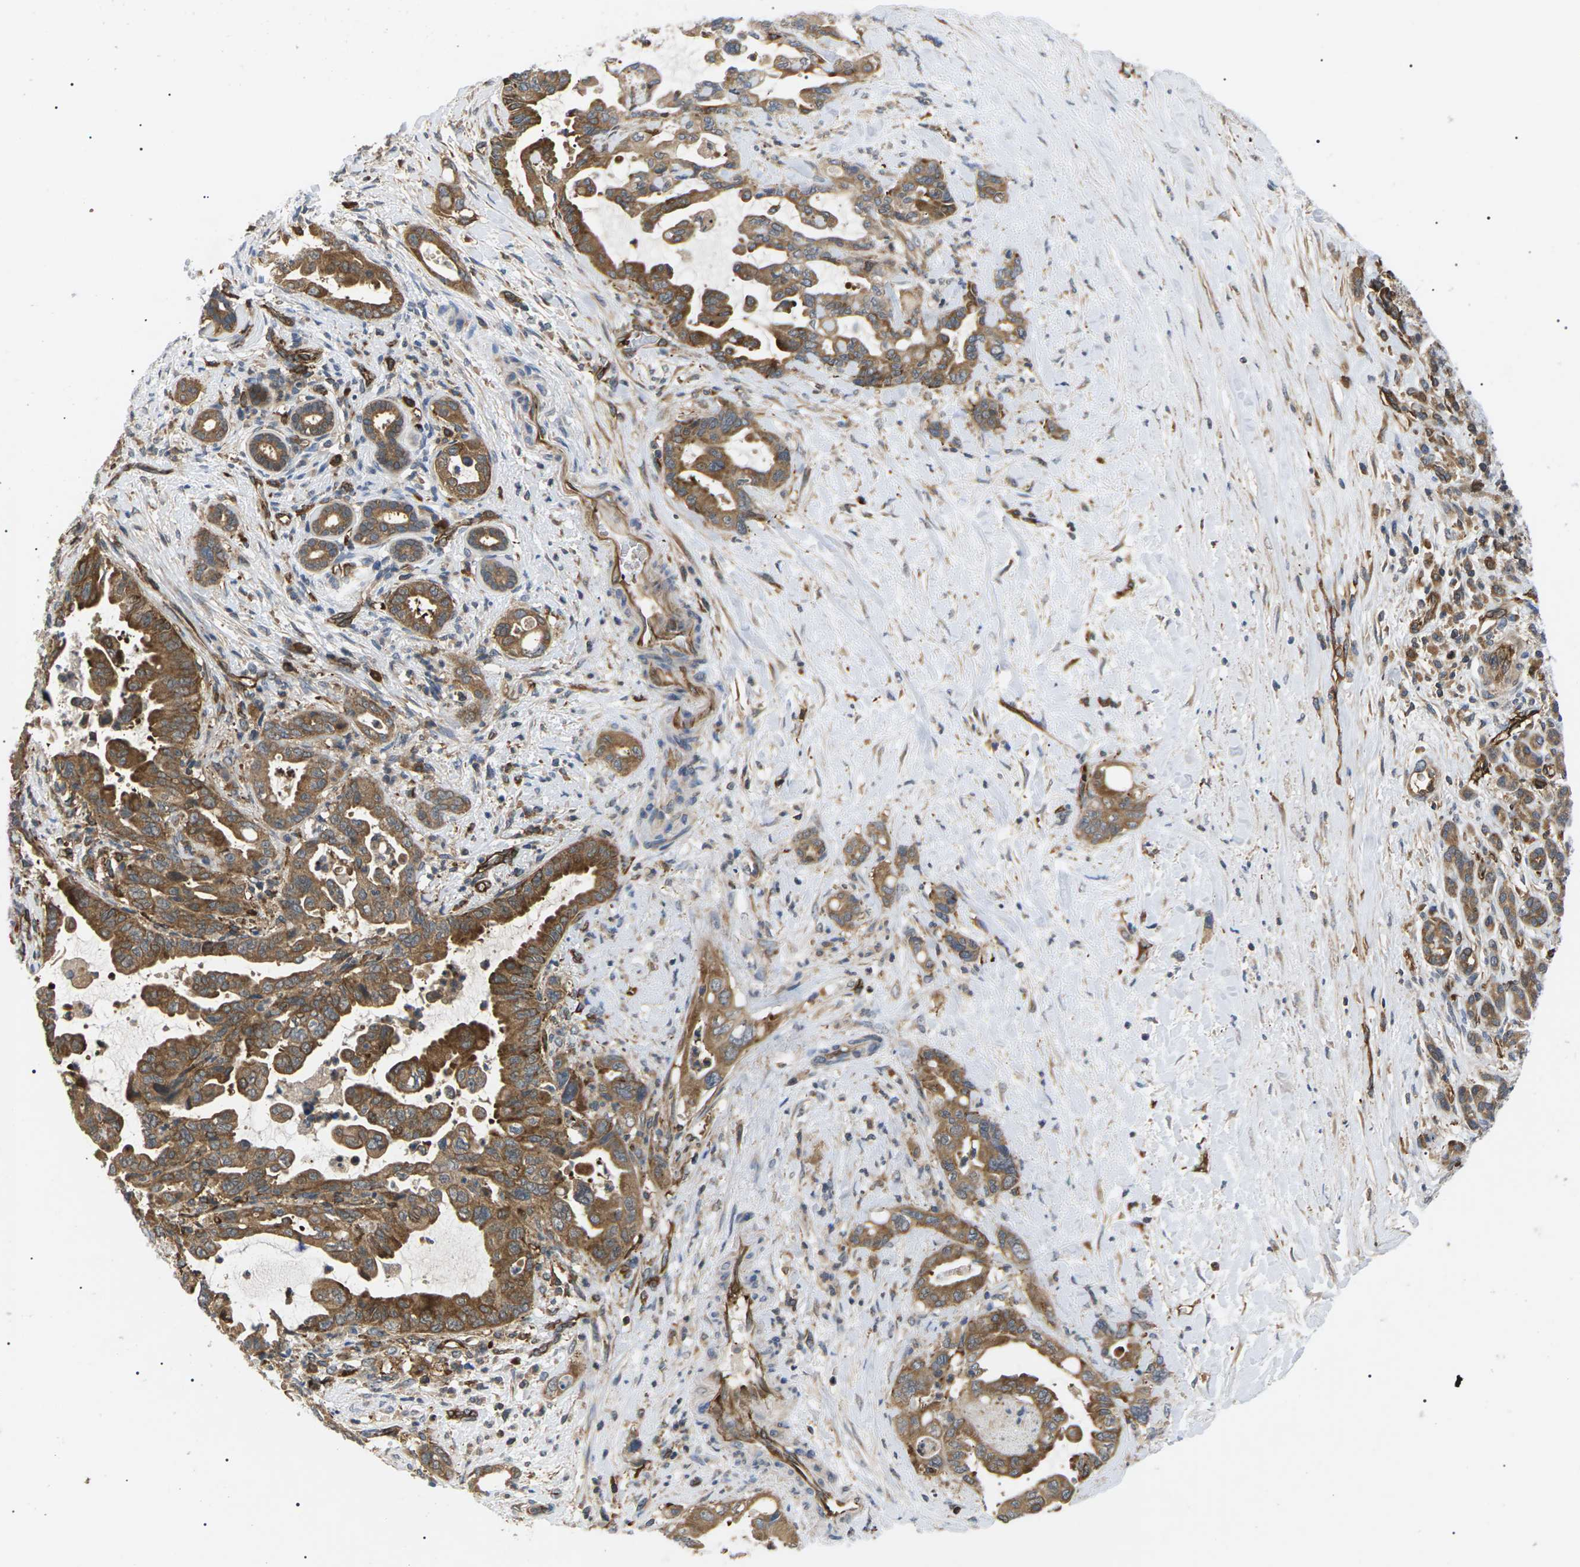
{"staining": {"intensity": "moderate", "quantity": ">75%", "location": "cytoplasmic/membranous"}, "tissue": "pancreatic cancer", "cell_type": "Tumor cells", "image_type": "cancer", "snomed": [{"axis": "morphology", "description": "Adenocarcinoma, NOS"}, {"axis": "topography", "description": "Pancreas"}], "caption": "High-power microscopy captured an immunohistochemistry photomicrograph of adenocarcinoma (pancreatic), revealing moderate cytoplasmic/membranous staining in about >75% of tumor cells. Using DAB (brown) and hematoxylin (blue) stains, captured at high magnification using brightfield microscopy.", "gene": "TMTC4", "patient": {"sex": "male", "age": 70}}